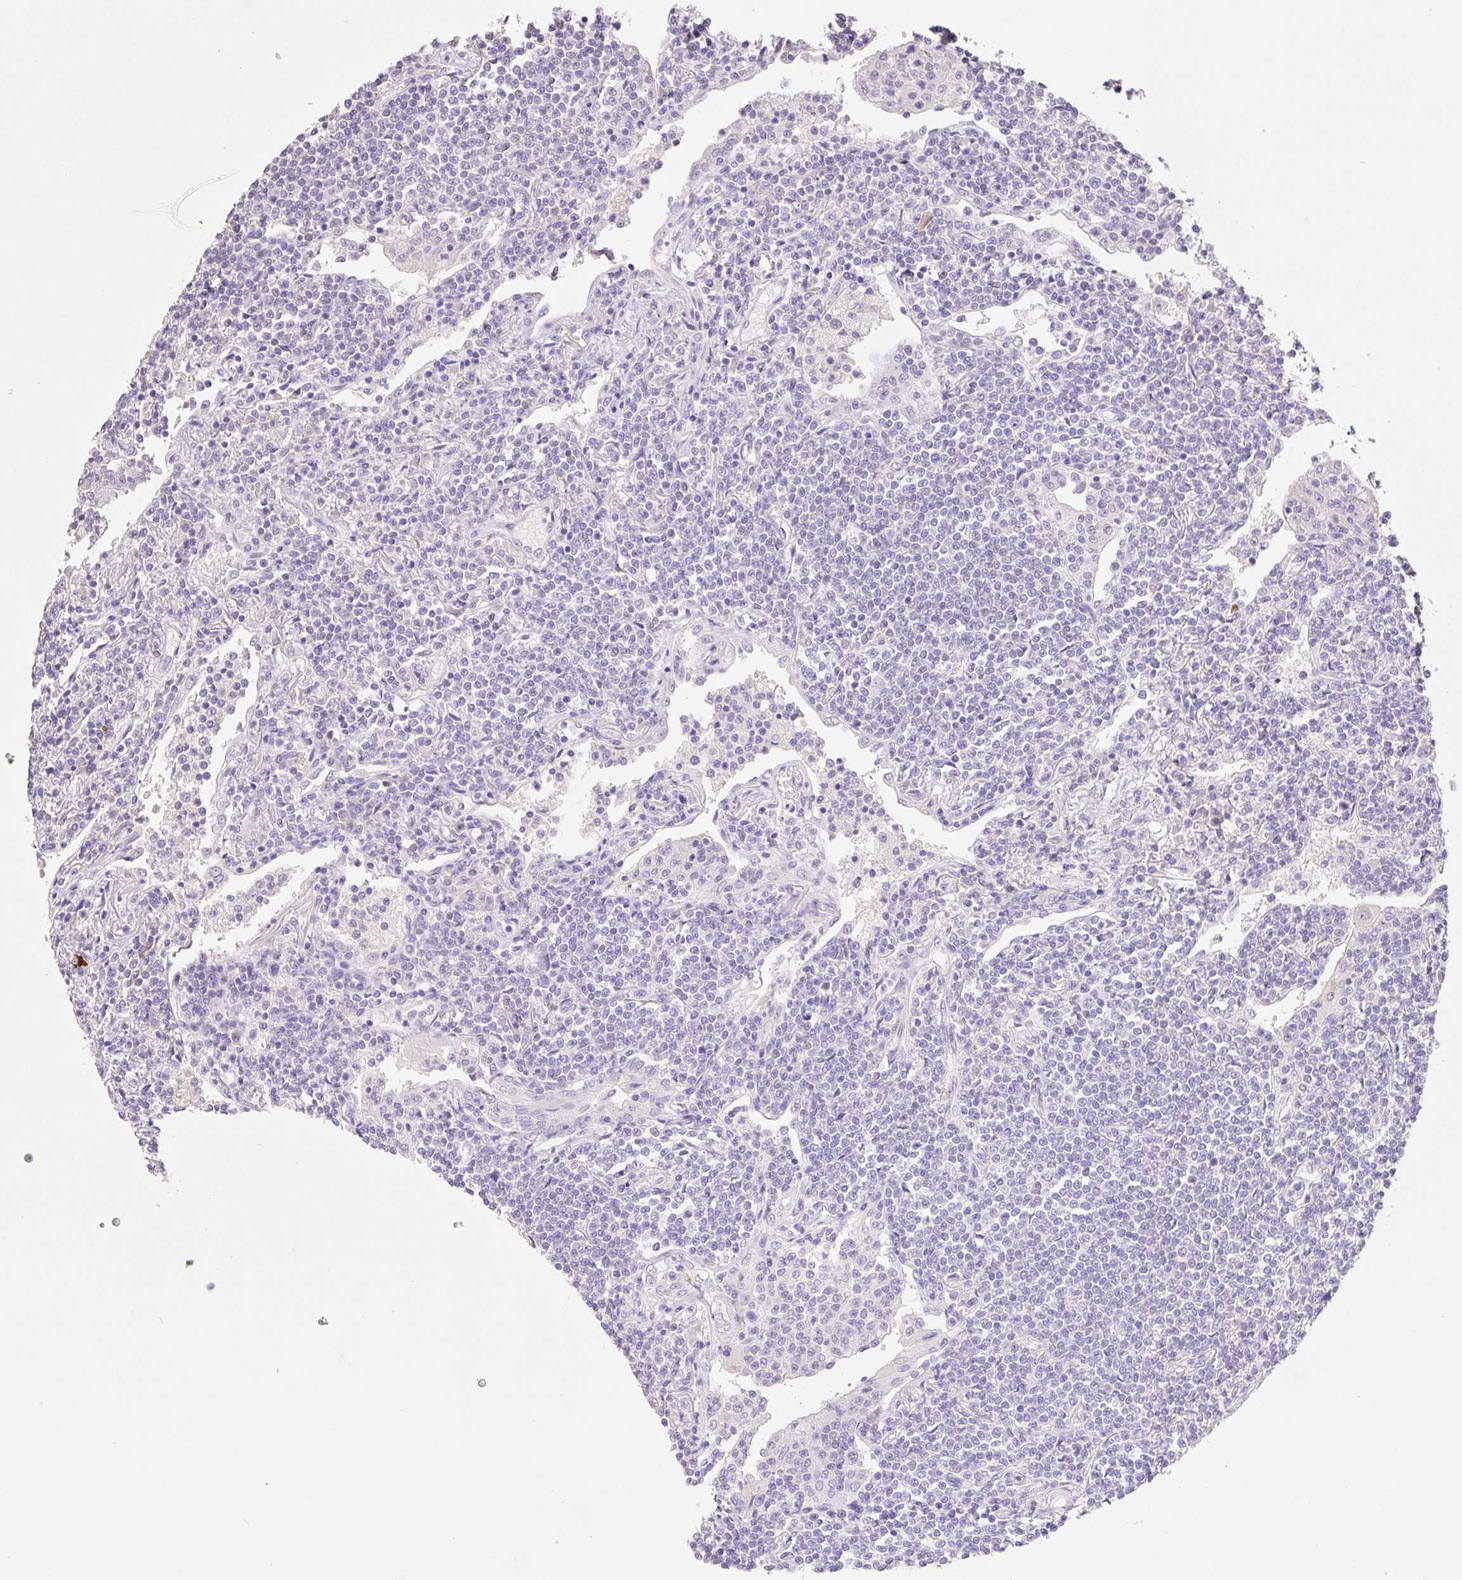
{"staining": {"intensity": "negative", "quantity": "none", "location": "none"}, "tissue": "lymphoma", "cell_type": "Tumor cells", "image_type": "cancer", "snomed": [{"axis": "morphology", "description": "Malignant lymphoma, non-Hodgkin's type, Low grade"}, {"axis": "topography", "description": "Lung"}], "caption": "Tumor cells are negative for brown protein staining in lymphoma.", "gene": "HCRTR2", "patient": {"sex": "female", "age": 71}}